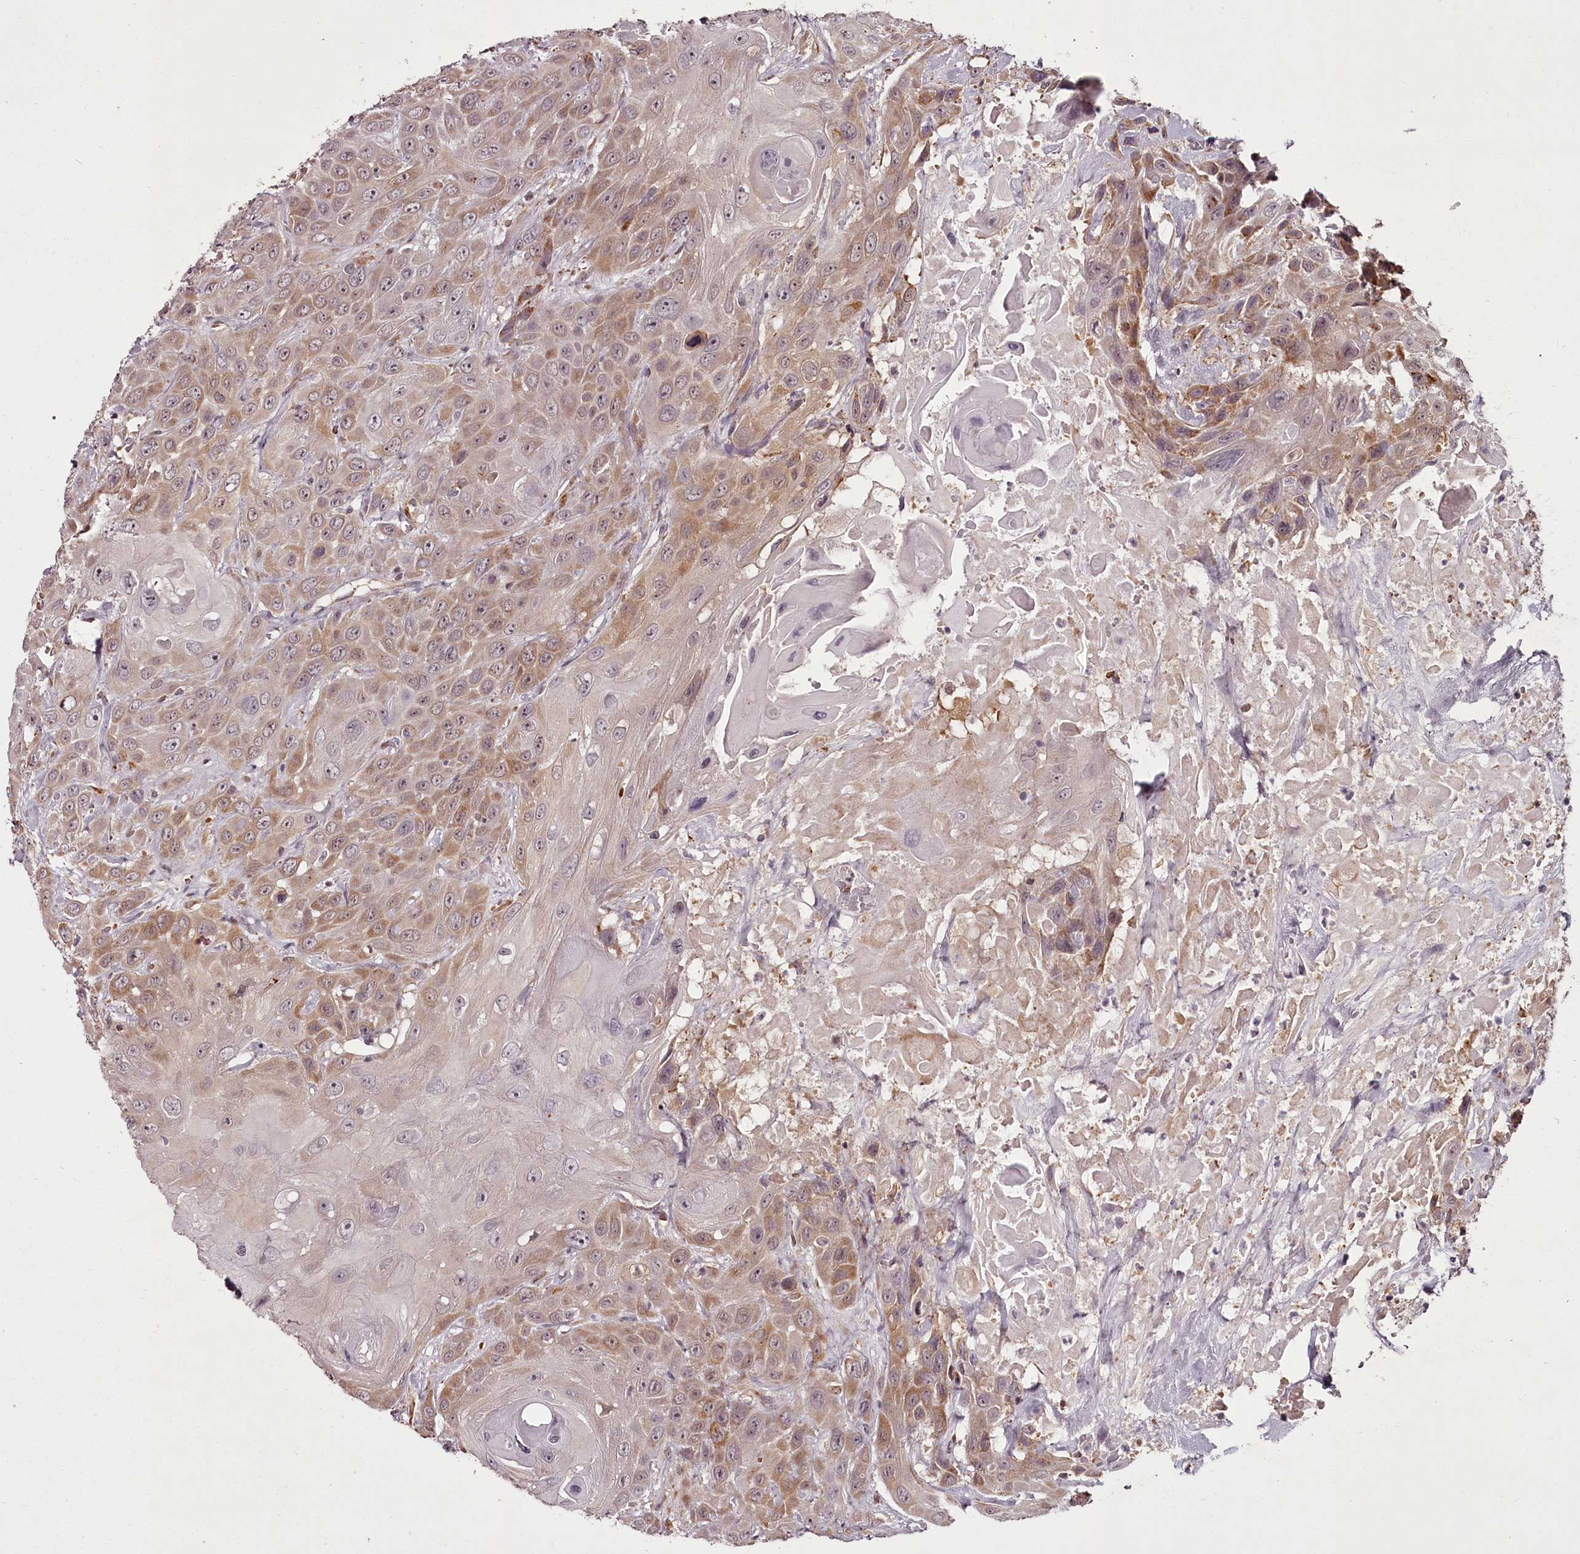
{"staining": {"intensity": "moderate", "quantity": "25%-75%", "location": "cytoplasmic/membranous"}, "tissue": "head and neck cancer", "cell_type": "Tumor cells", "image_type": "cancer", "snomed": [{"axis": "morphology", "description": "Squamous cell carcinoma, NOS"}, {"axis": "topography", "description": "Head-Neck"}], "caption": "This is a photomicrograph of IHC staining of head and neck cancer, which shows moderate positivity in the cytoplasmic/membranous of tumor cells.", "gene": "CCDC92", "patient": {"sex": "male", "age": 81}}